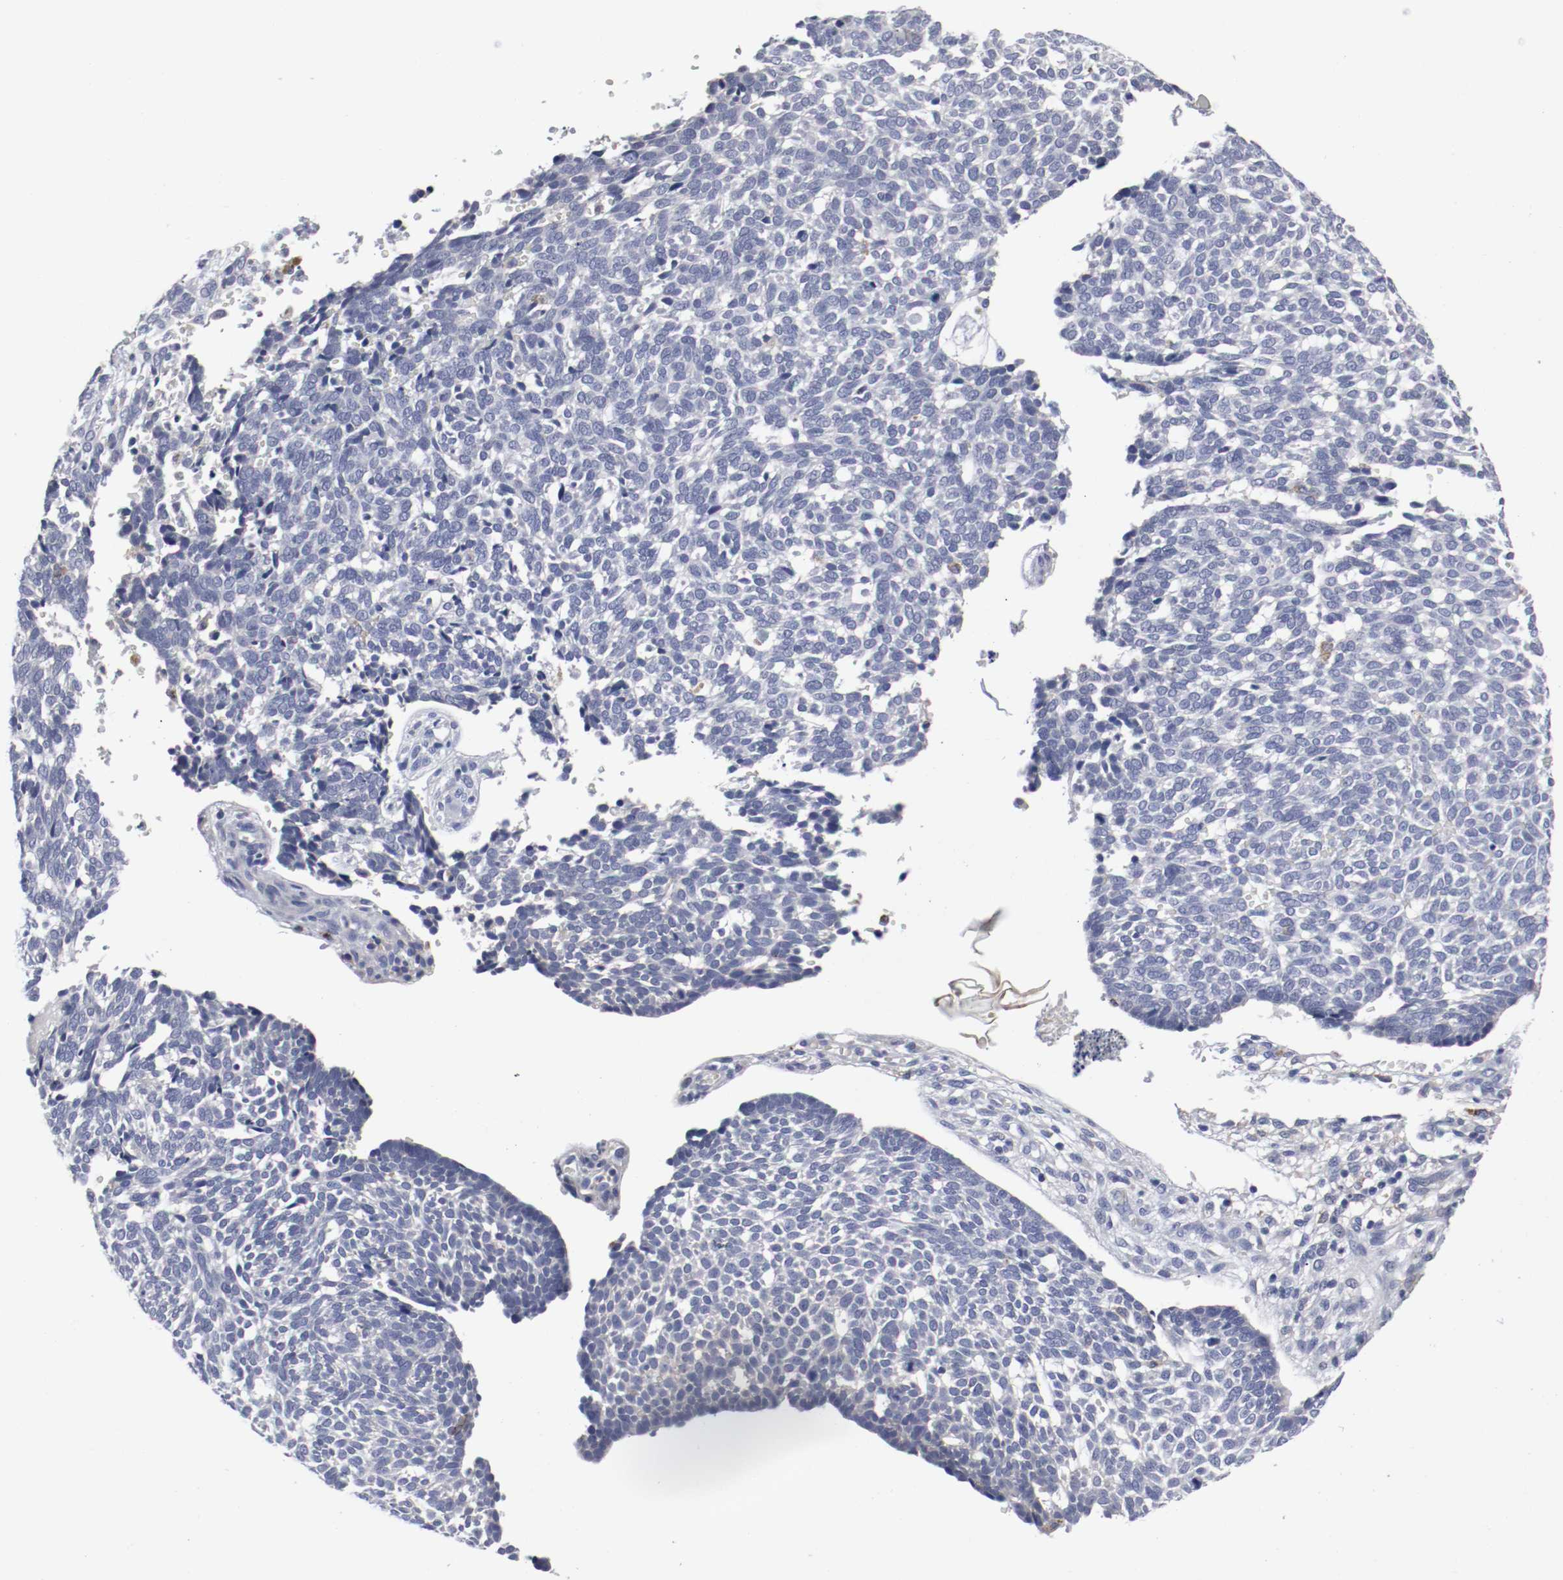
{"staining": {"intensity": "negative", "quantity": "none", "location": "none"}, "tissue": "skin cancer", "cell_type": "Tumor cells", "image_type": "cancer", "snomed": [{"axis": "morphology", "description": "Normal tissue, NOS"}, {"axis": "morphology", "description": "Basal cell carcinoma"}, {"axis": "topography", "description": "Skin"}], "caption": "There is no significant expression in tumor cells of skin cancer. Brightfield microscopy of immunohistochemistry stained with DAB (3,3'-diaminobenzidine) (brown) and hematoxylin (blue), captured at high magnification.", "gene": "FGFBP1", "patient": {"sex": "male", "age": 87}}